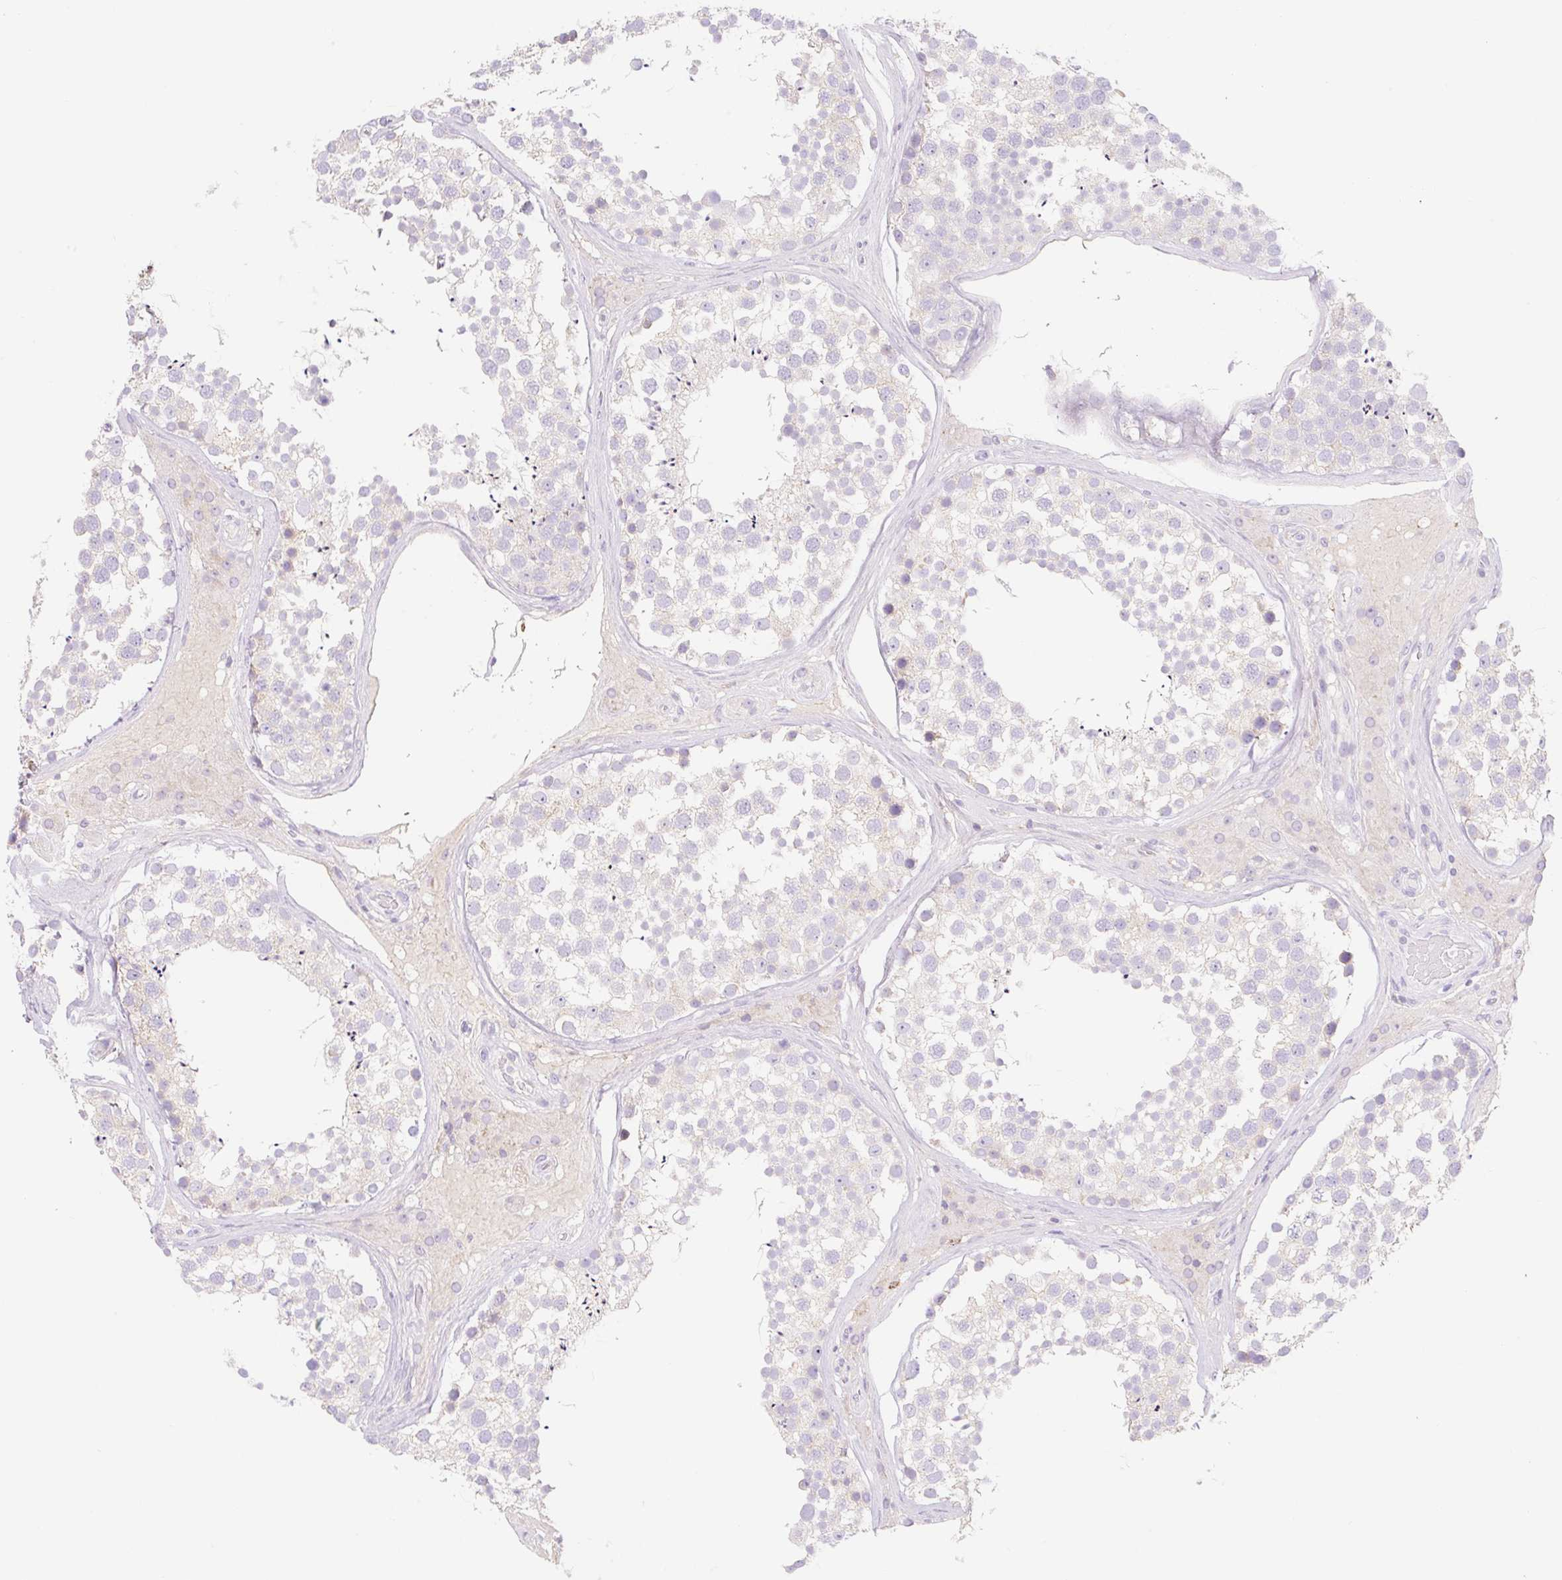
{"staining": {"intensity": "negative", "quantity": "none", "location": "none"}, "tissue": "testis", "cell_type": "Cells in seminiferous ducts", "image_type": "normal", "snomed": [{"axis": "morphology", "description": "Normal tissue, NOS"}, {"axis": "topography", "description": "Testis"}], "caption": "Testis stained for a protein using immunohistochemistry reveals no expression cells in seminiferous ducts.", "gene": "LYVE1", "patient": {"sex": "male", "age": 46}}